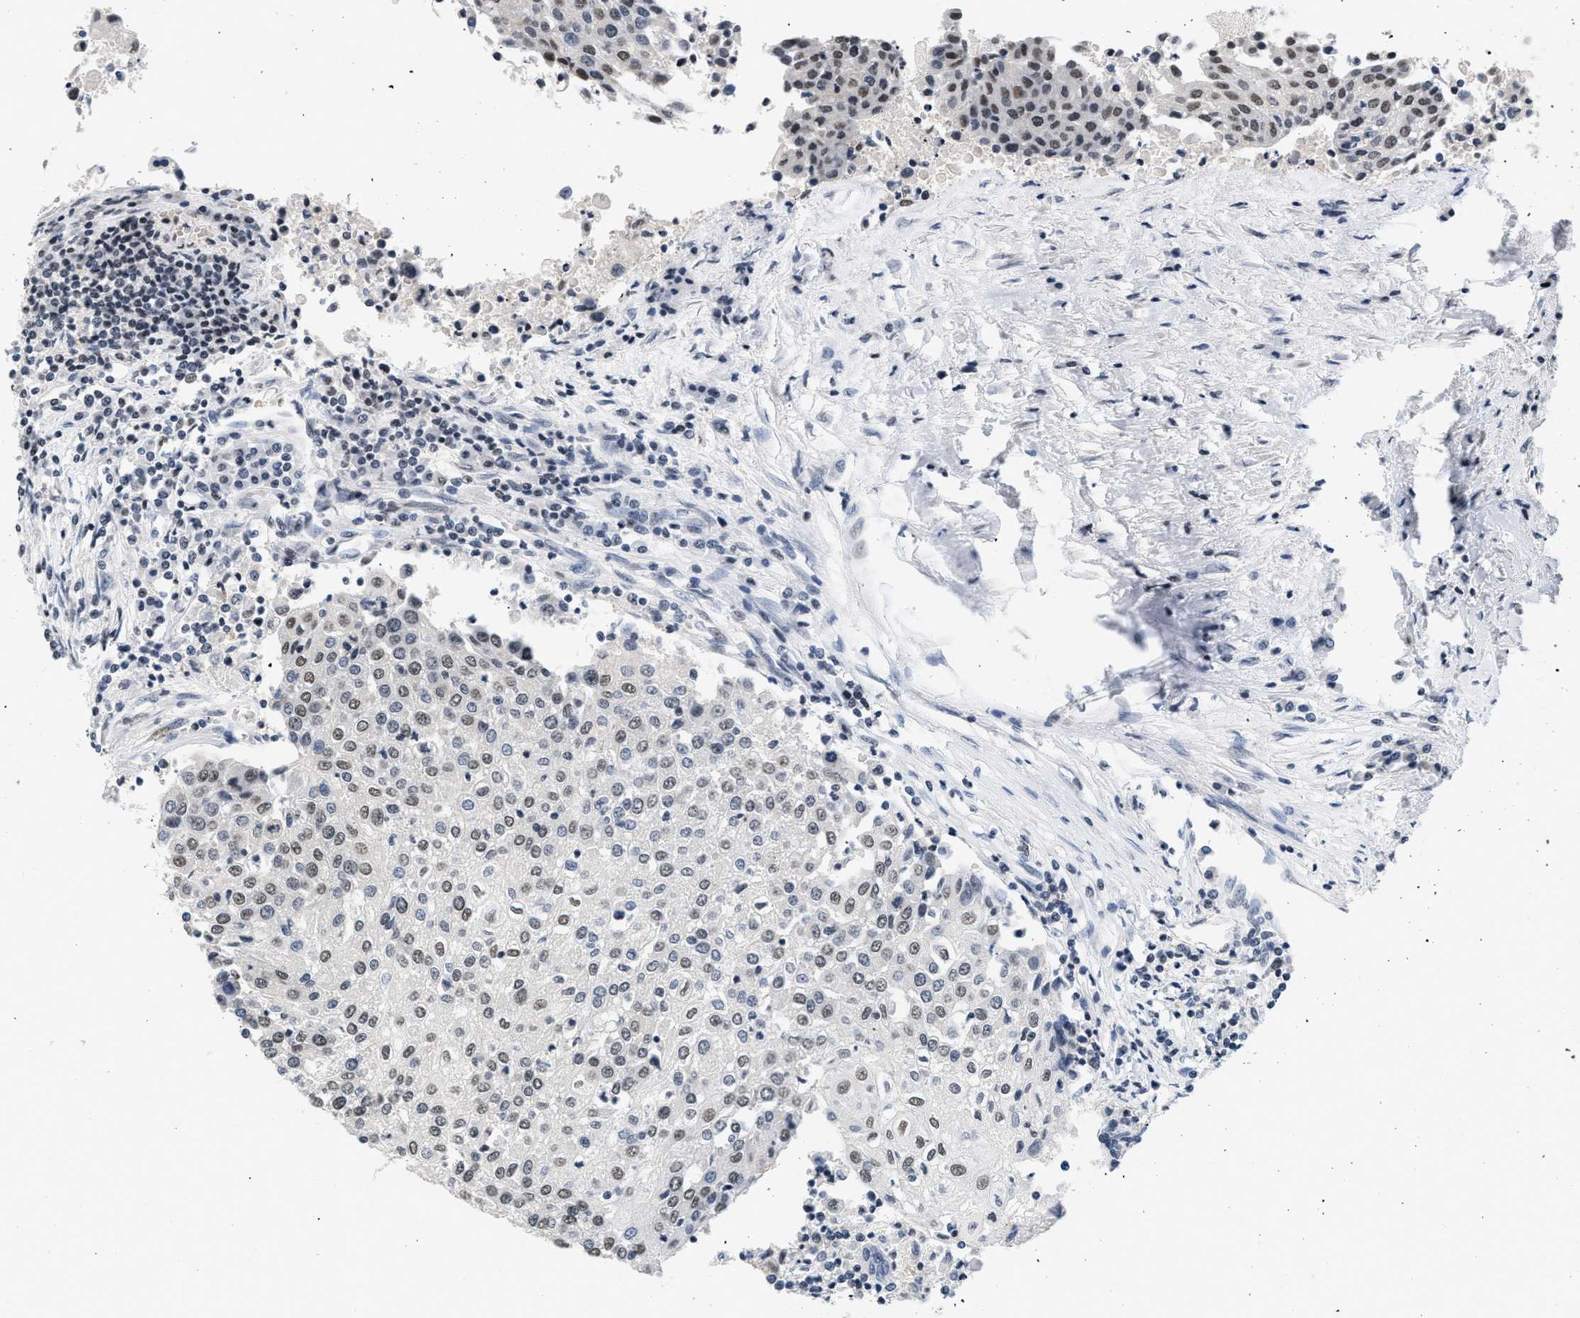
{"staining": {"intensity": "weak", "quantity": ">75%", "location": "nuclear"}, "tissue": "urothelial cancer", "cell_type": "Tumor cells", "image_type": "cancer", "snomed": [{"axis": "morphology", "description": "Urothelial carcinoma, High grade"}, {"axis": "topography", "description": "Urinary bladder"}], "caption": "High-grade urothelial carcinoma was stained to show a protein in brown. There is low levels of weak nuclear expression in approximately >75% of tumor cells.", "gene": "RAF1", "patient": {"sex": "female", "age": 85}}